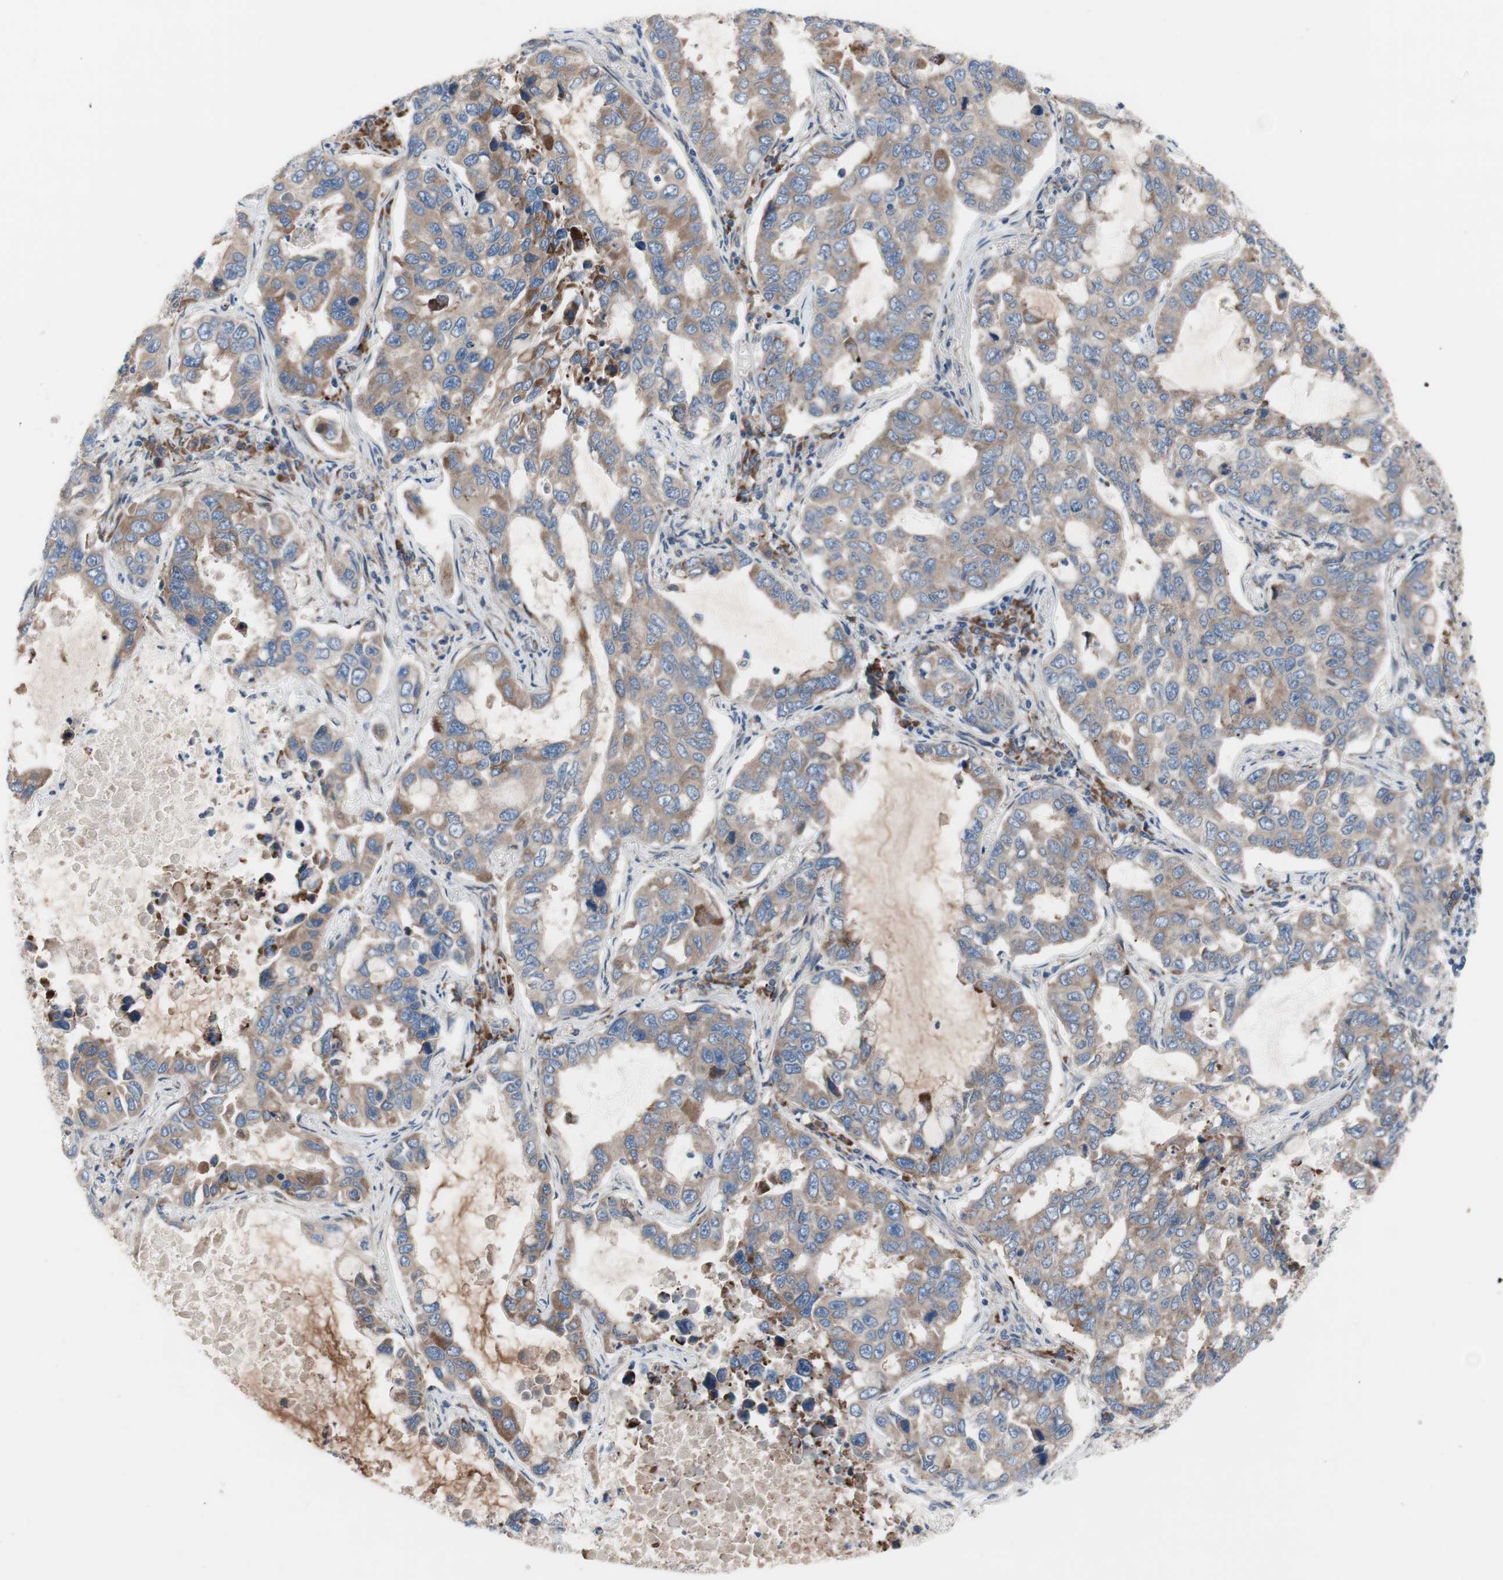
{"staining": {"intensity": "weak", "quantity": ">75%", "location": "cytoplasmic/membranous"}, "tissue": "lung cancer", "cell_type": "Tumor cells", "image_type": "cancer", "snomed": [{"axis": "morphology", "description": "Adenocarcinoma, NOS"}, {"axis": "topography", "description": "Lung"}], "caption": "Protein expression analysis of lung cancer (adenocarcinoma) reveals weak cytoplasmic/membranous positivity in approximately >75% of tumor cells.", "gene": "KANSL1", "patient": {"sex": "male", "age": 64}}